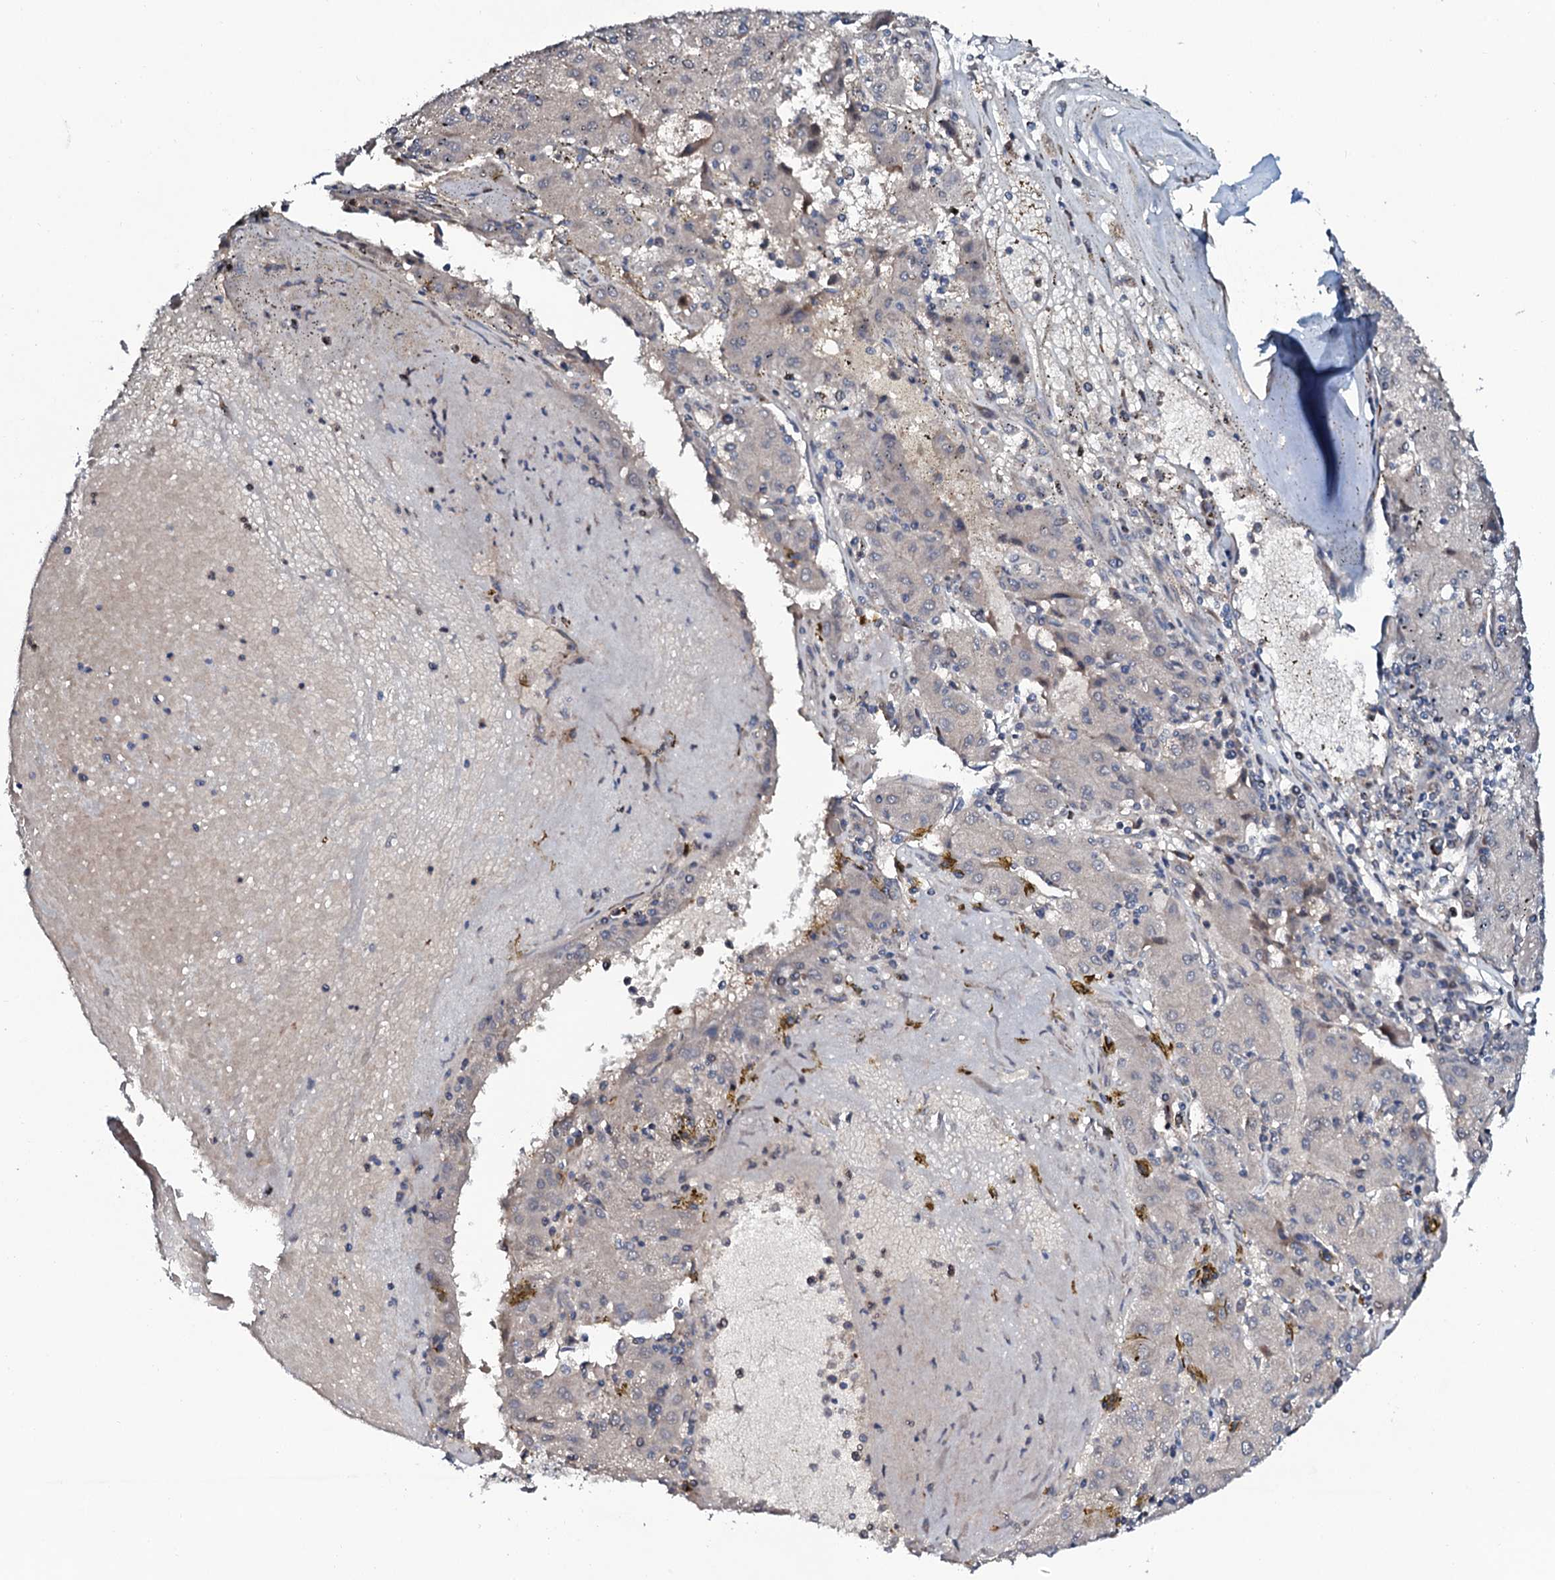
{"staining": {"intensity": "negative", "quantity": "none", "location": "none"}, "tissue": "liver cancer", "cell_type": "Tumor cells", "image_type": "cancer", "snomed": [{"axis": "morphology", "description": "Carcinoma, Hepatocellular, NOS"}, {"axis": "topography", "description": "Liver"}], "caption": "Tumor cells are negative for protein expression in human liver cancer.", "gene": "PPP1R3D", "patient": {"sex": "male", "age": 72}}